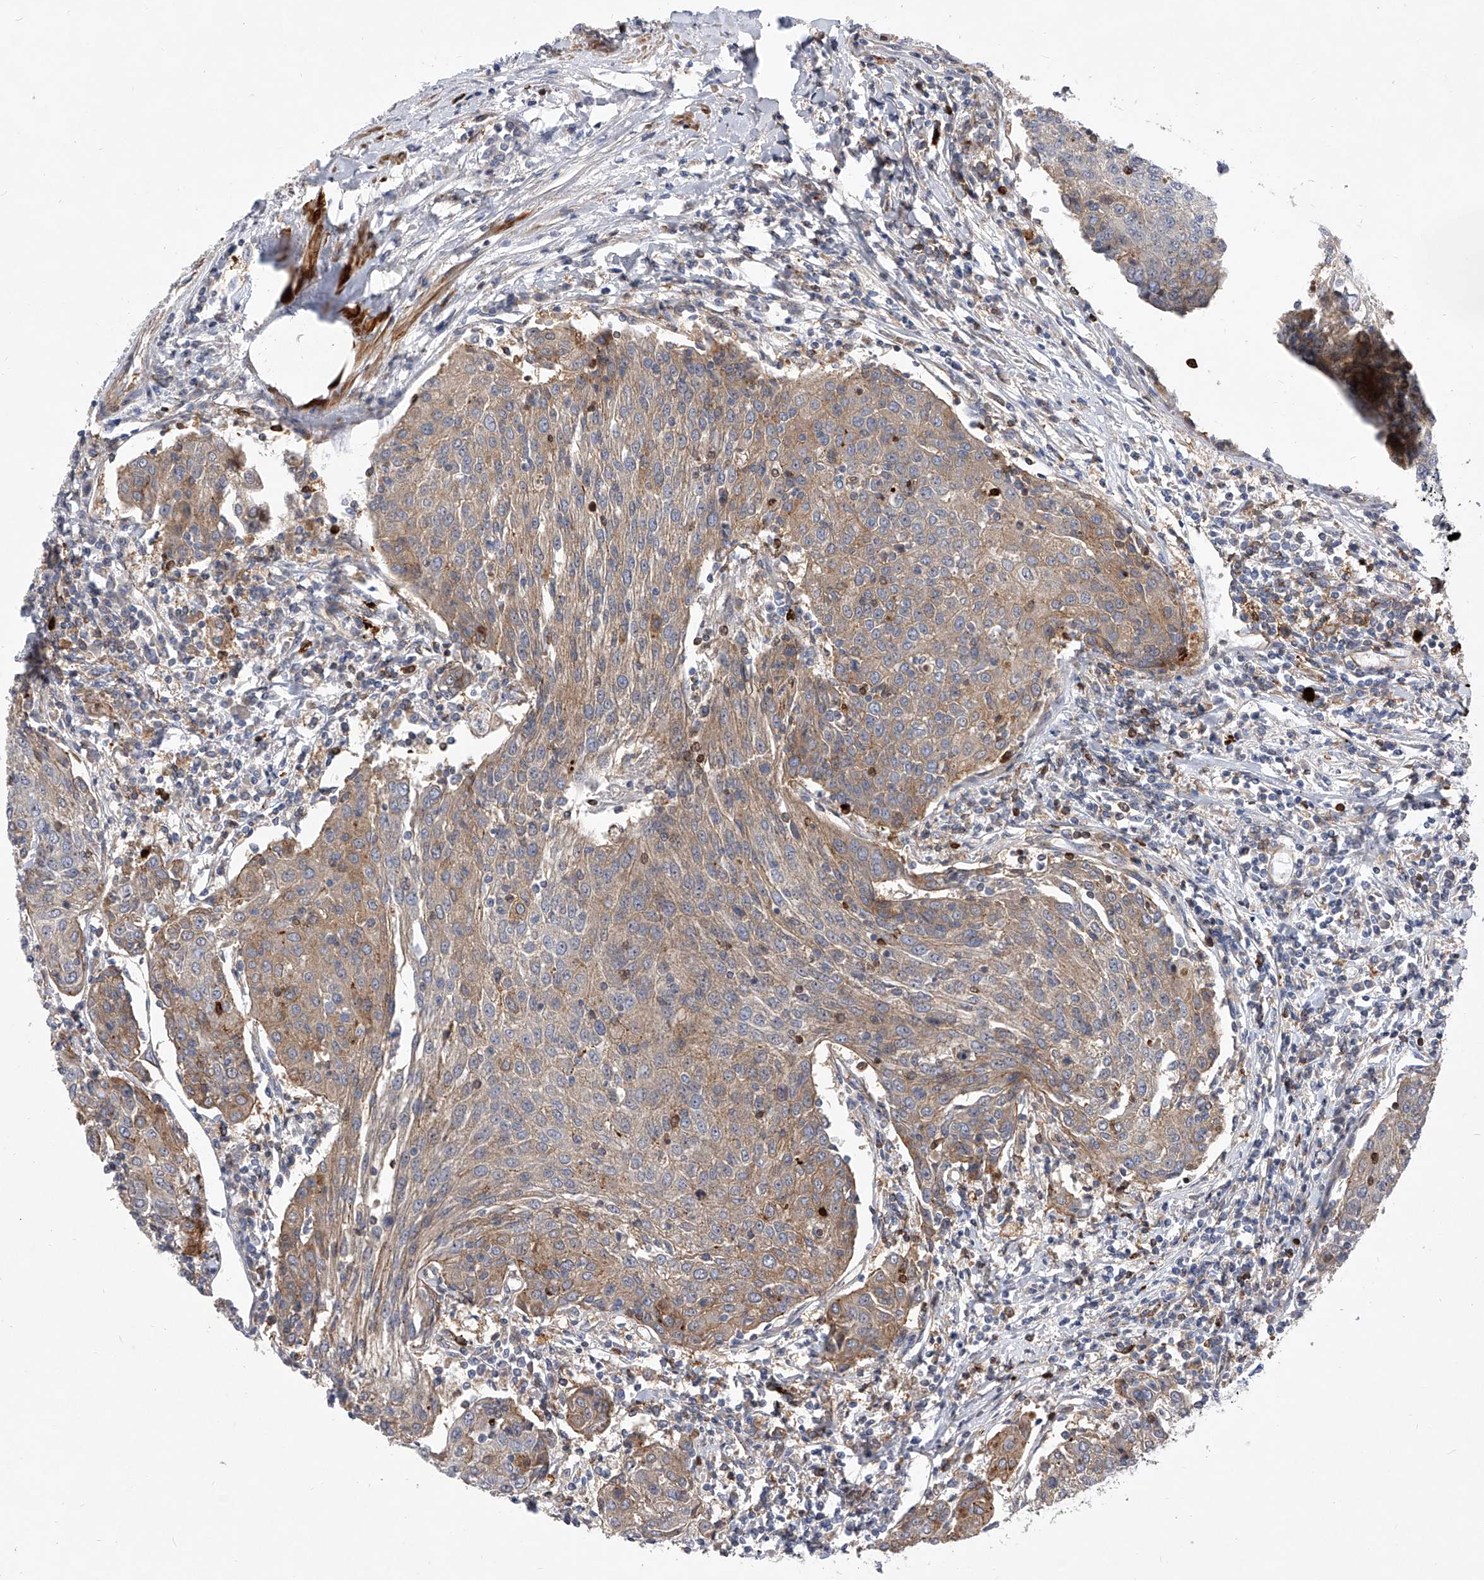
{"staining": {"intensity": "weak", "quantity": "25%-75%", "location": "cytoplasmic/membranous"}, "tissue": "urothelial cancer", "cell_type": "Tumor cells", "image_type": "cancer", "snomed": [{"axis": "morphology", "description": "Urothelial carcinoma, High grade"}, {"axis": "topography", "description": "Urinary bladder"}], "caption": "Immunohistochemistry staining of high-grade urothelial carcinoma, which displays low levels of weak cytoplasmic/membranous positivity in about 25%-75% of tumor cells indicating weak cytoplasmic/membranous protein expression. The staining was performed using DAB (3,3'-diaminobenzidine) (brown) for protein detection and nuclei were counterstained in hematoxylin (blue).", "gene": "MINDY4", "patient": {"sex": "female", "age": 85}}